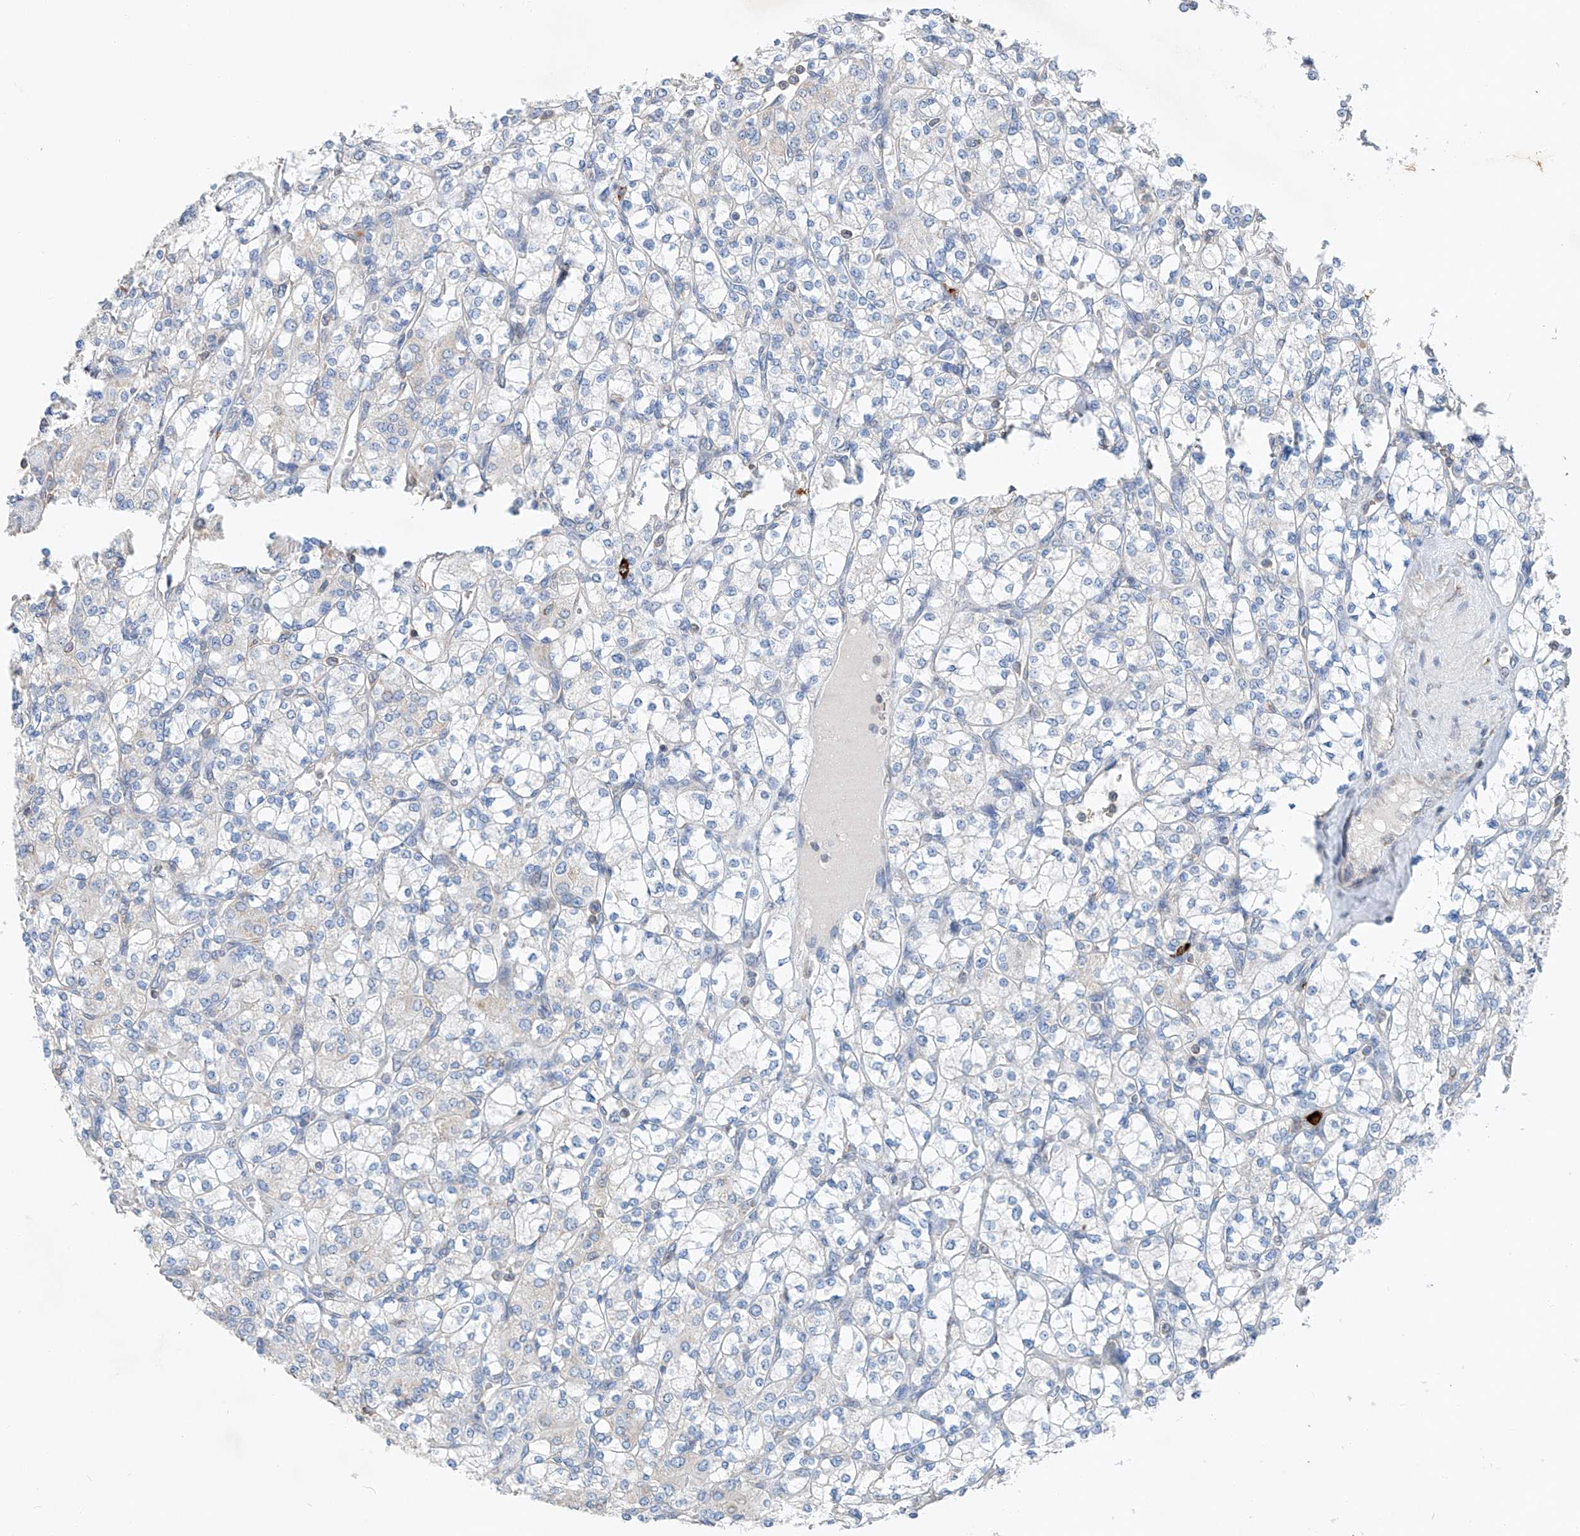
{"staining": {"intensity": "negative", "quantity": "none", "location": "none"}, "tissue": "renal cancer", "cell_type": "Tumor cells", "image_type": "cancer", "snomed": [{"axis": "morphology", "description": "Adenocarcinoma, NOS"}, {"axis": "topography", "description": "Kidney"}], "caption": "The histopathology image demonstrates no staining of tumor cells in renal cancer.", "gene": "KLF15", "patient": {"sex": "male", "age": 77}}